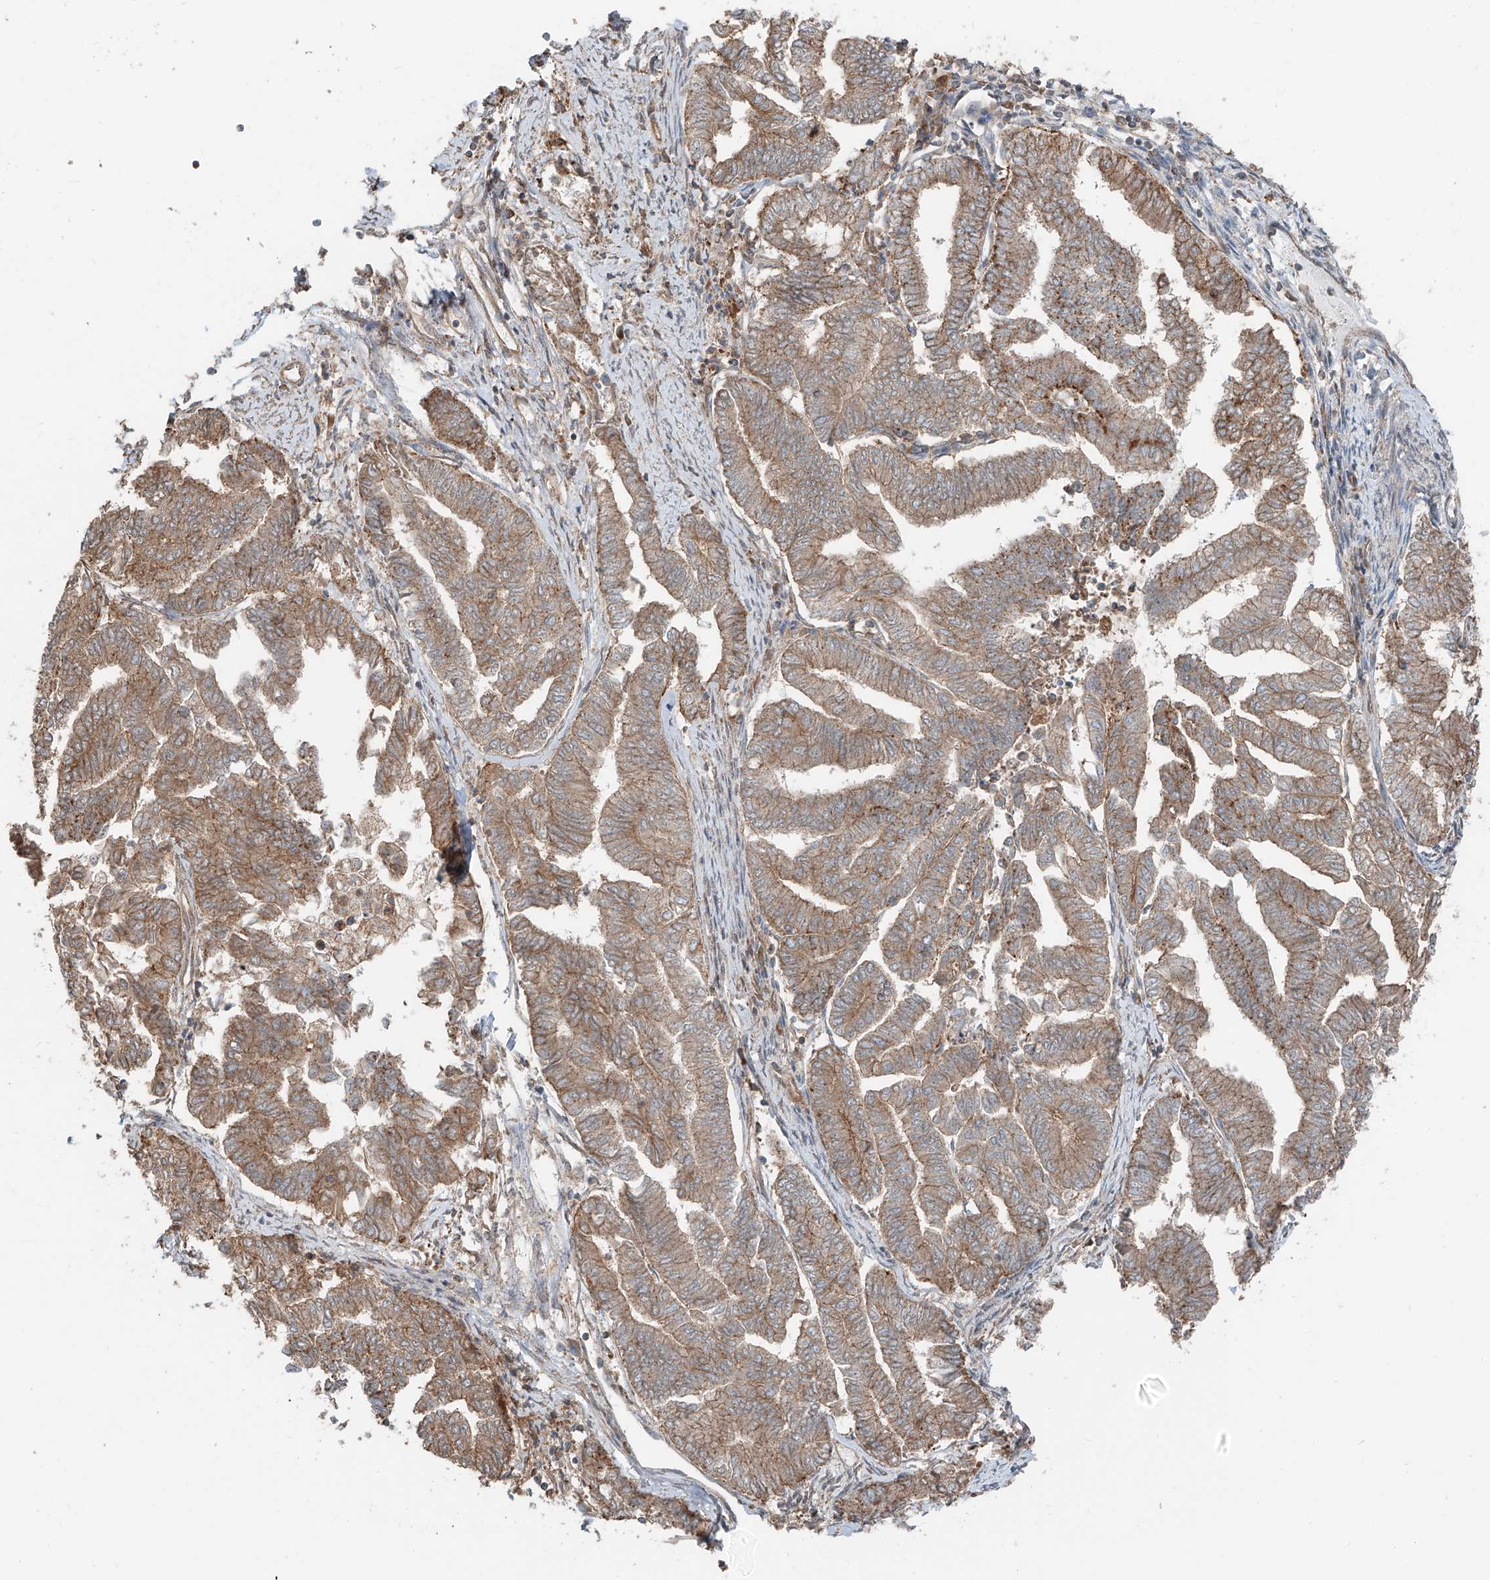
{"staining": {"intensity": "moderate", "quantity": ">75%", "location": "cytoplasmic/membranous"}, "tissue": "endometrial cancer", "cell_type": "Tumor cells", "image_type": "cancer", "snomed": [{"axis": "morphology", "description": "Adenocarcinoma, NOS"}, {"axis": "topography", "description": "Endometrium"}], "caption": "The photomicrograph displays immunohistochemical staining of endometrial adenocarcinoma. There is moderate cytoplasmic/membranous positivity is identified in approximately >75% of tumor cells.", "gene": "CEP162", "patient": {"sex": "female", "age": 79}}